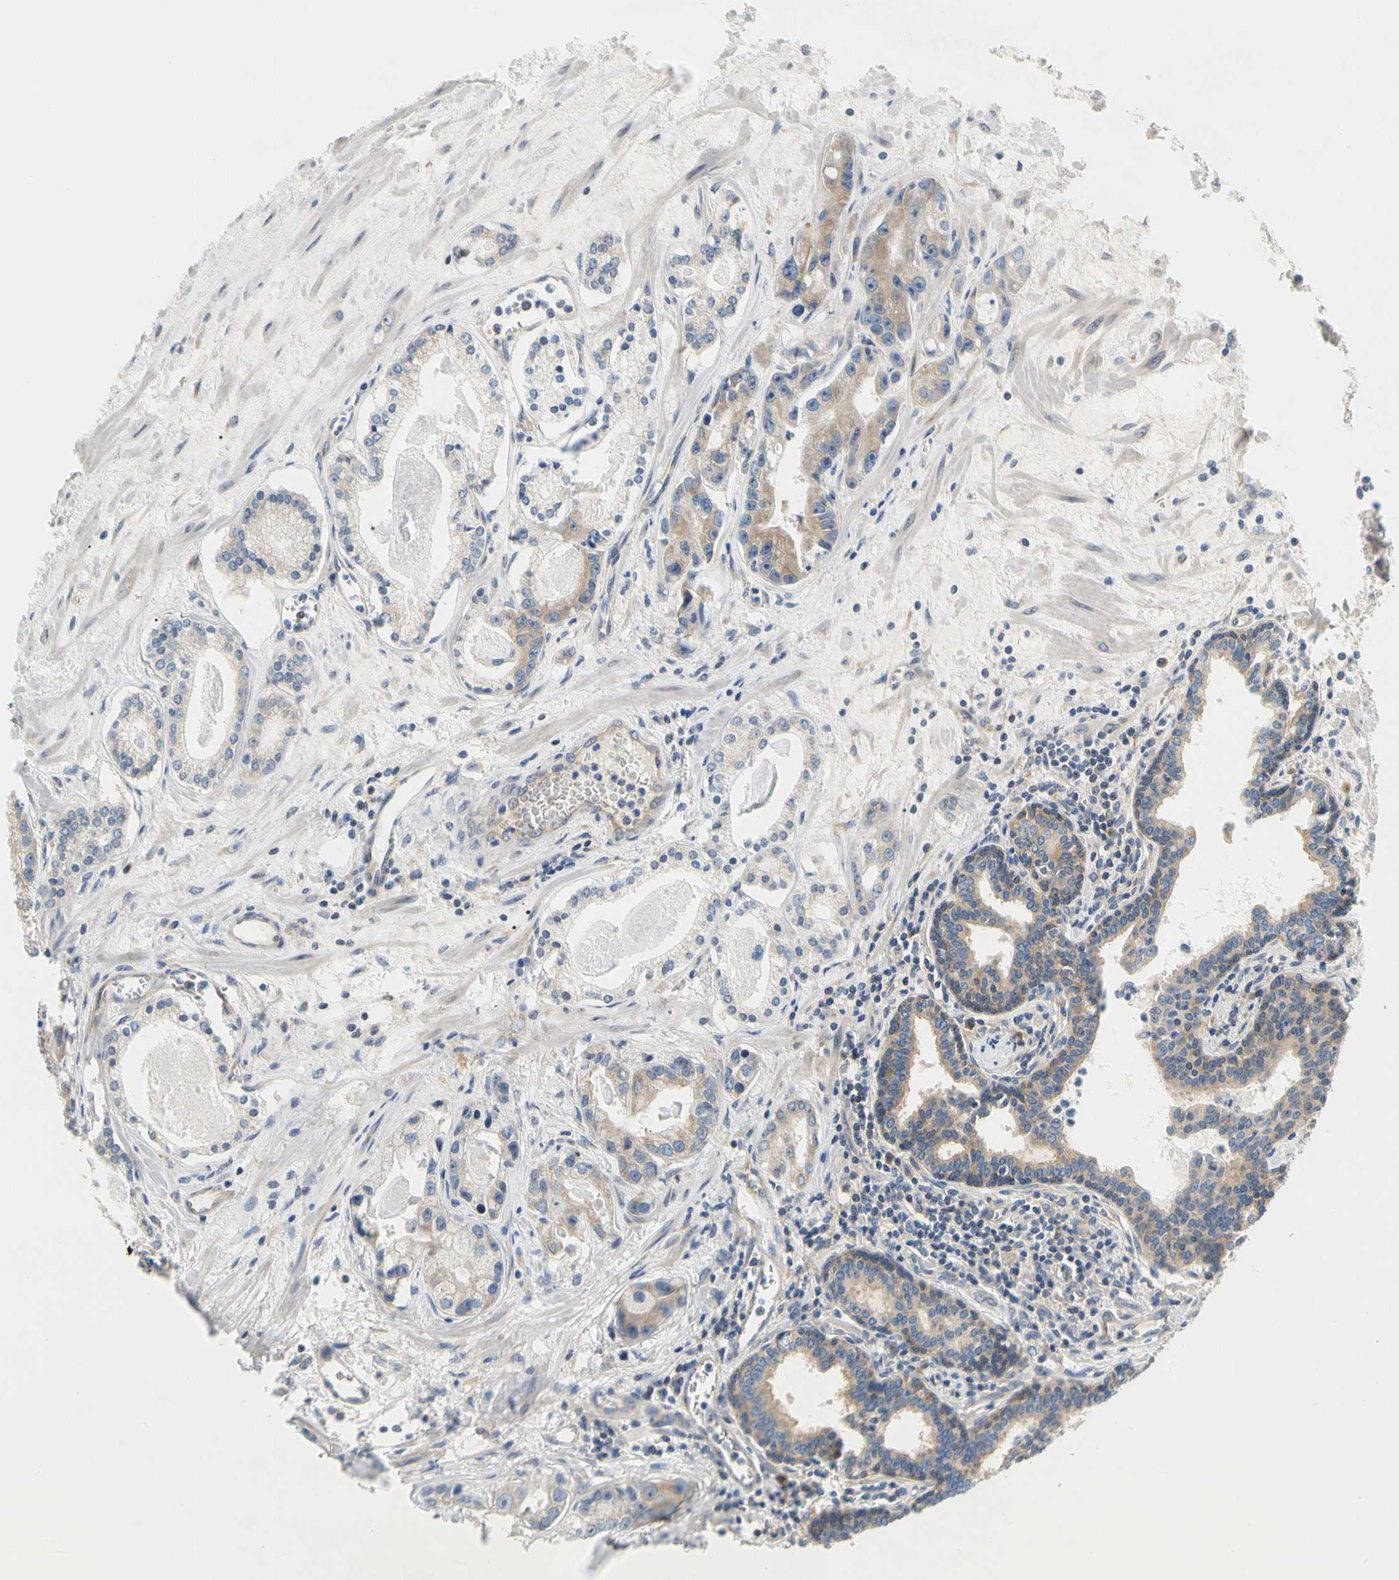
{"staining": {"intensity": "moderate", "quantity": "25%-75%", "location": "cytoplasmic/membranous"}, "tissue": "prostate cancer", "cell_type": "Tumor cells", "image_type": "cancer", "snomed": [{"axis": "morphology", "description": "Adenocarcinoma, Low grade"}, {"axis": "topography", "description": "Prostate"}], "caption": "A medium amount of moderate cytoplasmic/membranous expression is present in about 25%-75% of tumor cells in prostate low-grade adenocarcinoma tissue. Immunohistochemistry stains the protein of interest in brown and the nuclei are stained blue.", "gene": "LRRC47", "patient": {"sex": "male", "age": 59}}